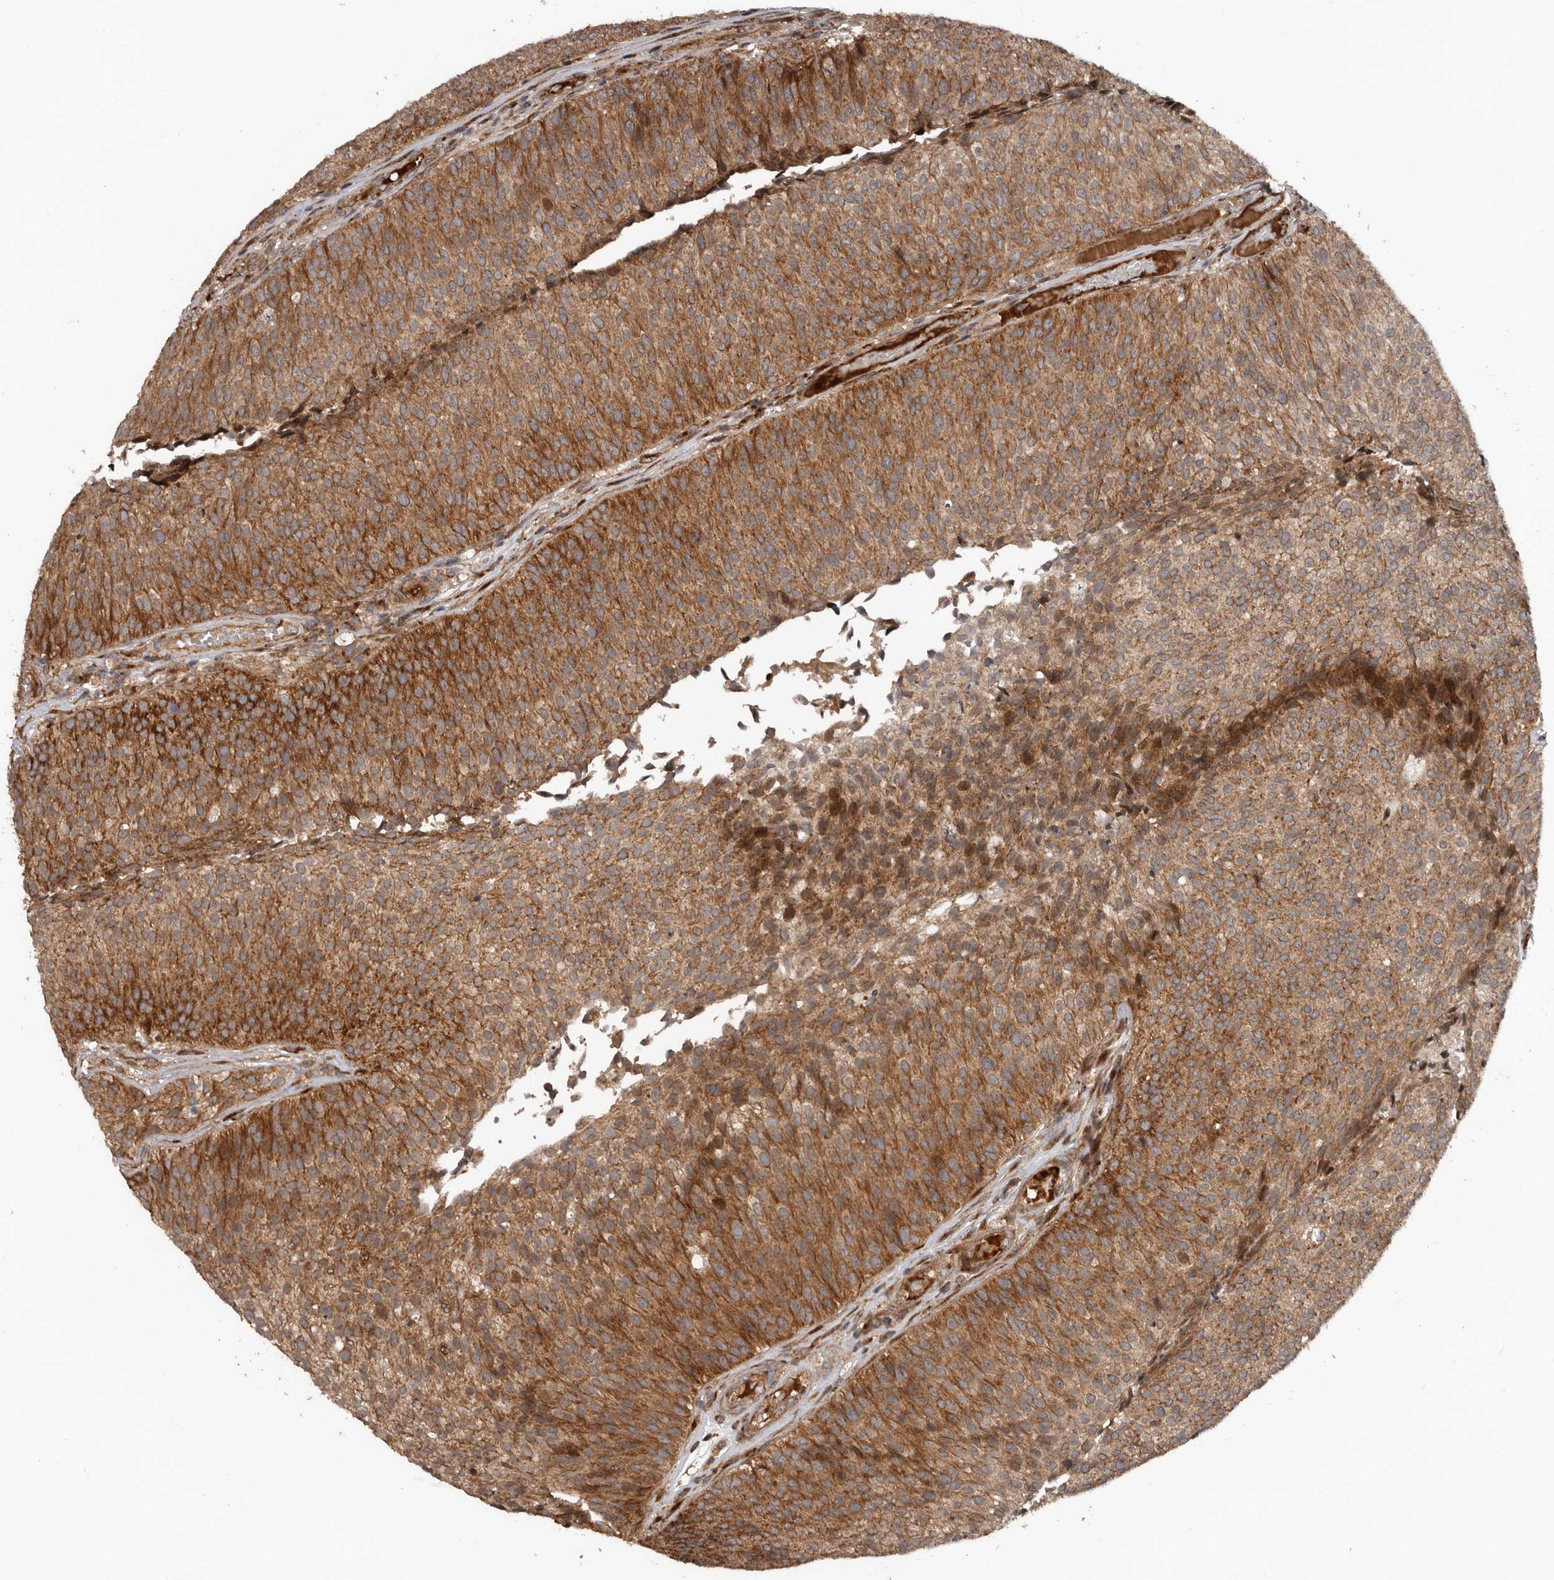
{"staining": {"intensity": "strong", "quantity": ">75%", "location": "cytoplasmic/membranous"}, "tissue": "urothelial cancer", "cell_type": "Tumor cells", "image_type": "cancer", "snomed": [{"axis": "morphology", "description": "Urothelial carcinoma, Low grade"}, {"axis": "topography", "description": "Urinary bladder"}], "caption": "Immunohistochemical staining of urothelial carcinoma (low-grade) displays high levels of strong cytoplasmic/membranous positivity in about >75% of tumor cells.", "gene": "CCDC190", "patient": {"sex": "male", "age": 86}}